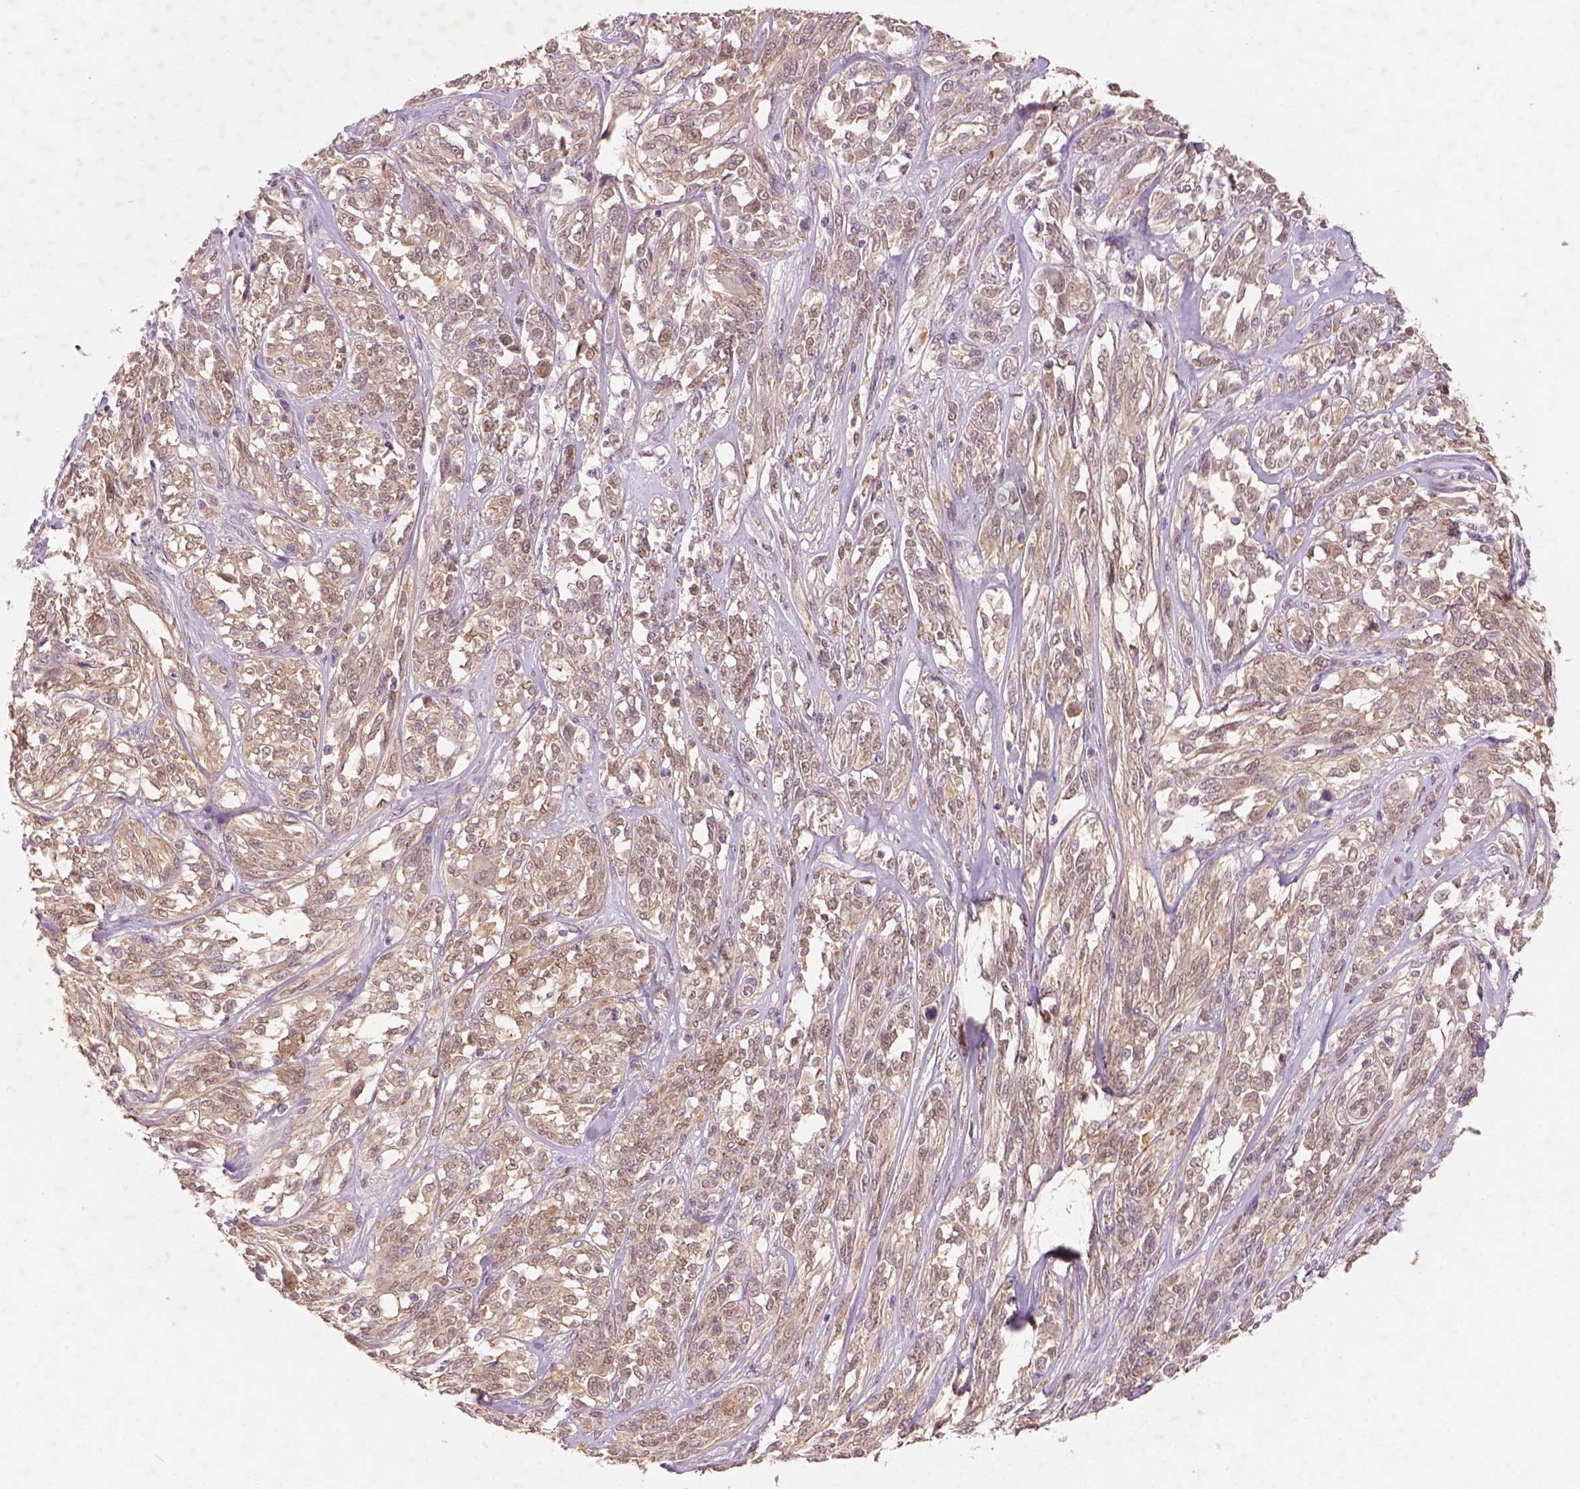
{"staining": {"intensity": "weak", "quantity": ">75%", "location": "cytoplasmic/membranous"}, "tissue": "melanoma", "cell_type": "Tumor cells", "image_type": "cancer", "snomed": [{"axis": "morphology", "description": "Malignant melanoma, NOS"}, {"axis": "topography", "description": "Skin"}], "caption": "This is an image of IHC staining of malignant melanoma, which shows weak expression in the cytoplasmic/membranous of tumor cells.", "gene": "AP2B1", "patient": {"sex": "female", "age": 91}}